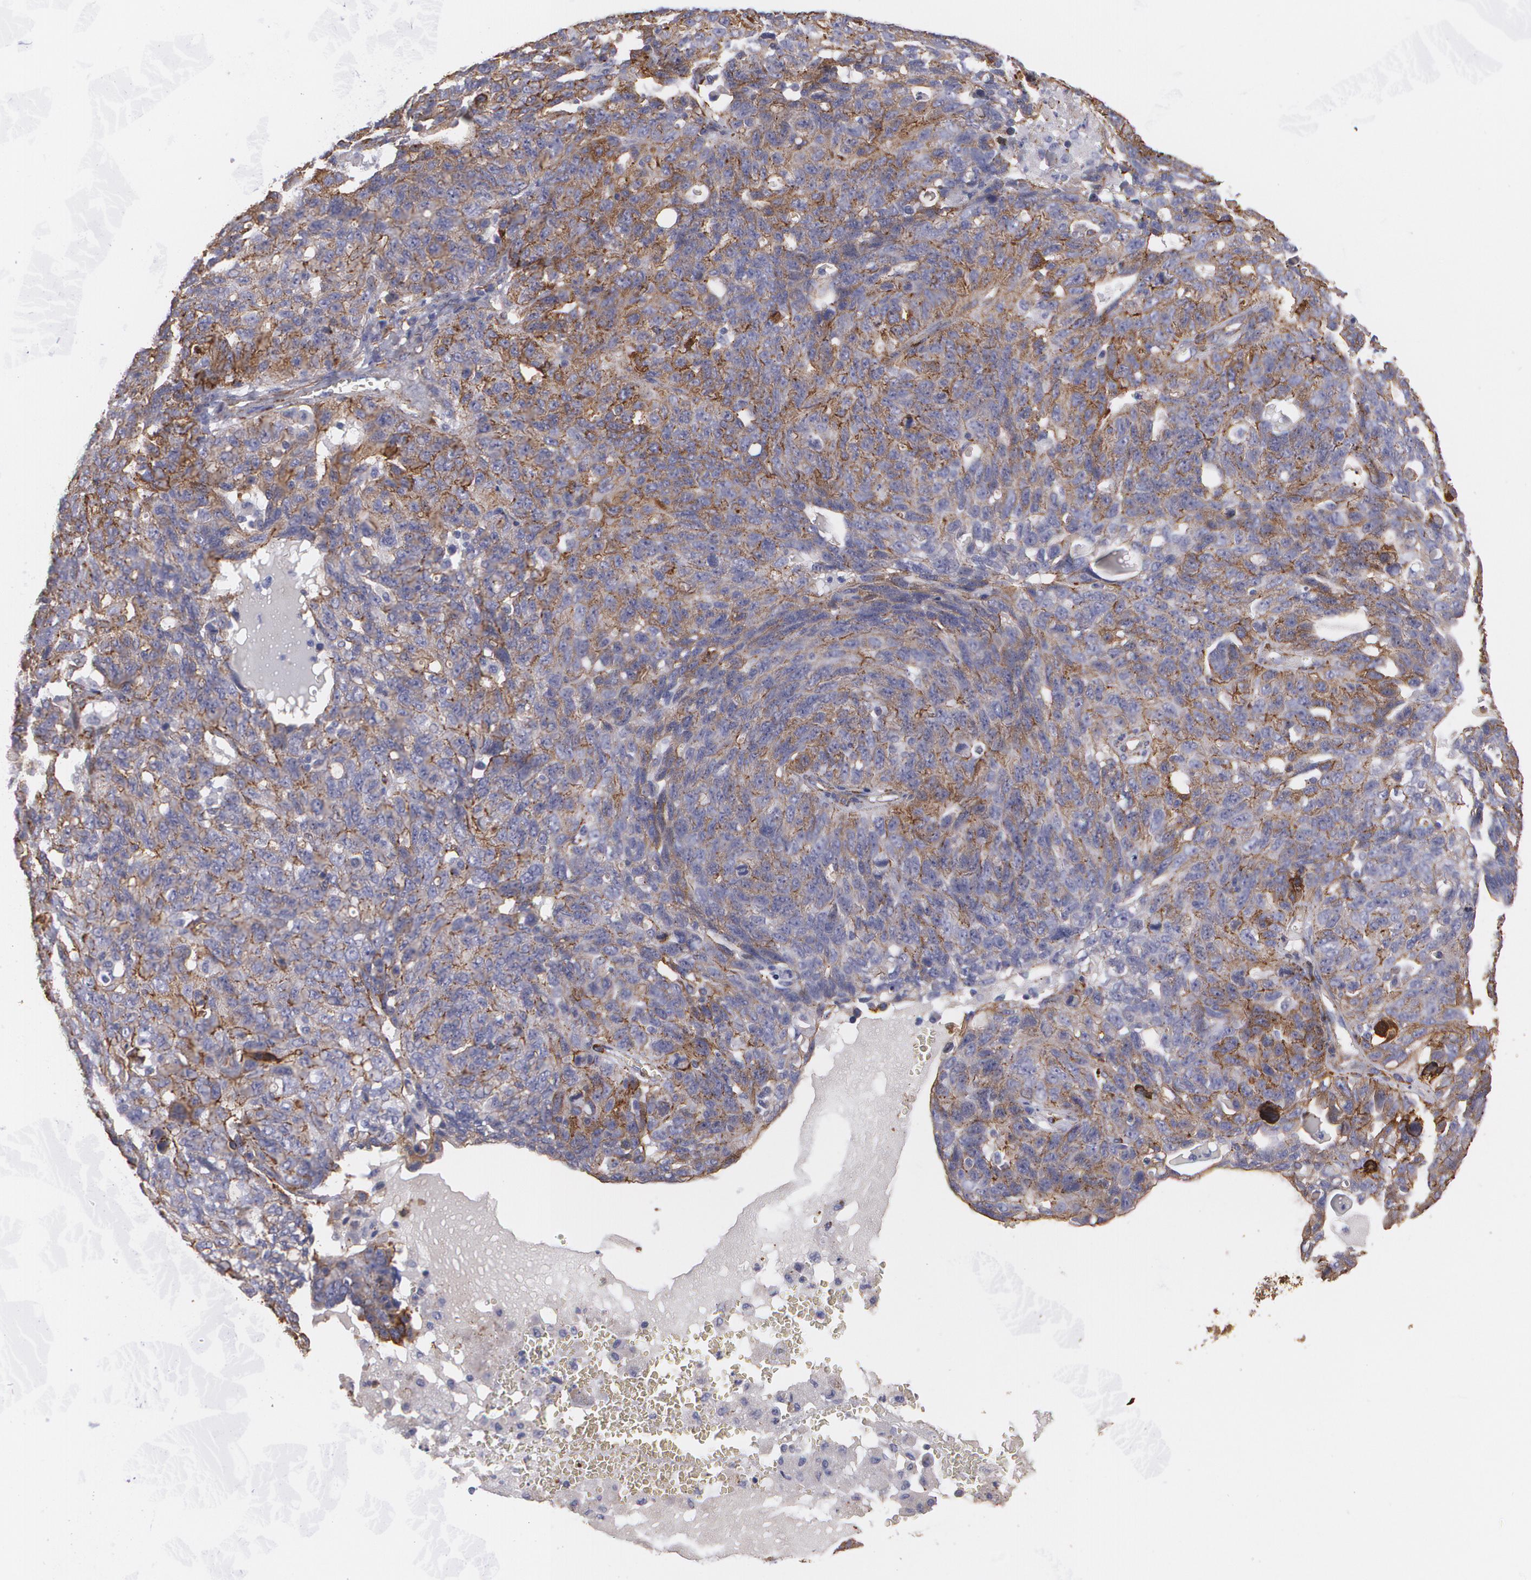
{"staining": {"intensity": "moderate", "quantity": ">75%", "location": "cytoplasmic/membranous"}, "tissue": "ovarian cancer", "cell_type": "Tumor cells", "image_type": "cancer", "snomed": [{"axis": "morphology", "description": "Cystadenocarcinoma, serous, NOS"}, {"axis": "topography", "description": "Ovary"}], "caption": "Immunohistochemistry micrograph of neoplastic tissue: ovarian cancer (serous cystadenocarcinoma) stained using immunohistochemistry reveals medium levels of moderate protein expression localized specifically in the cytoplasmic/membranous of tumor cells, appearing as a cytoplasmic/membranous brown color.", "gene": "TJP1", "patient": {"sex": "female", "age": 71}}